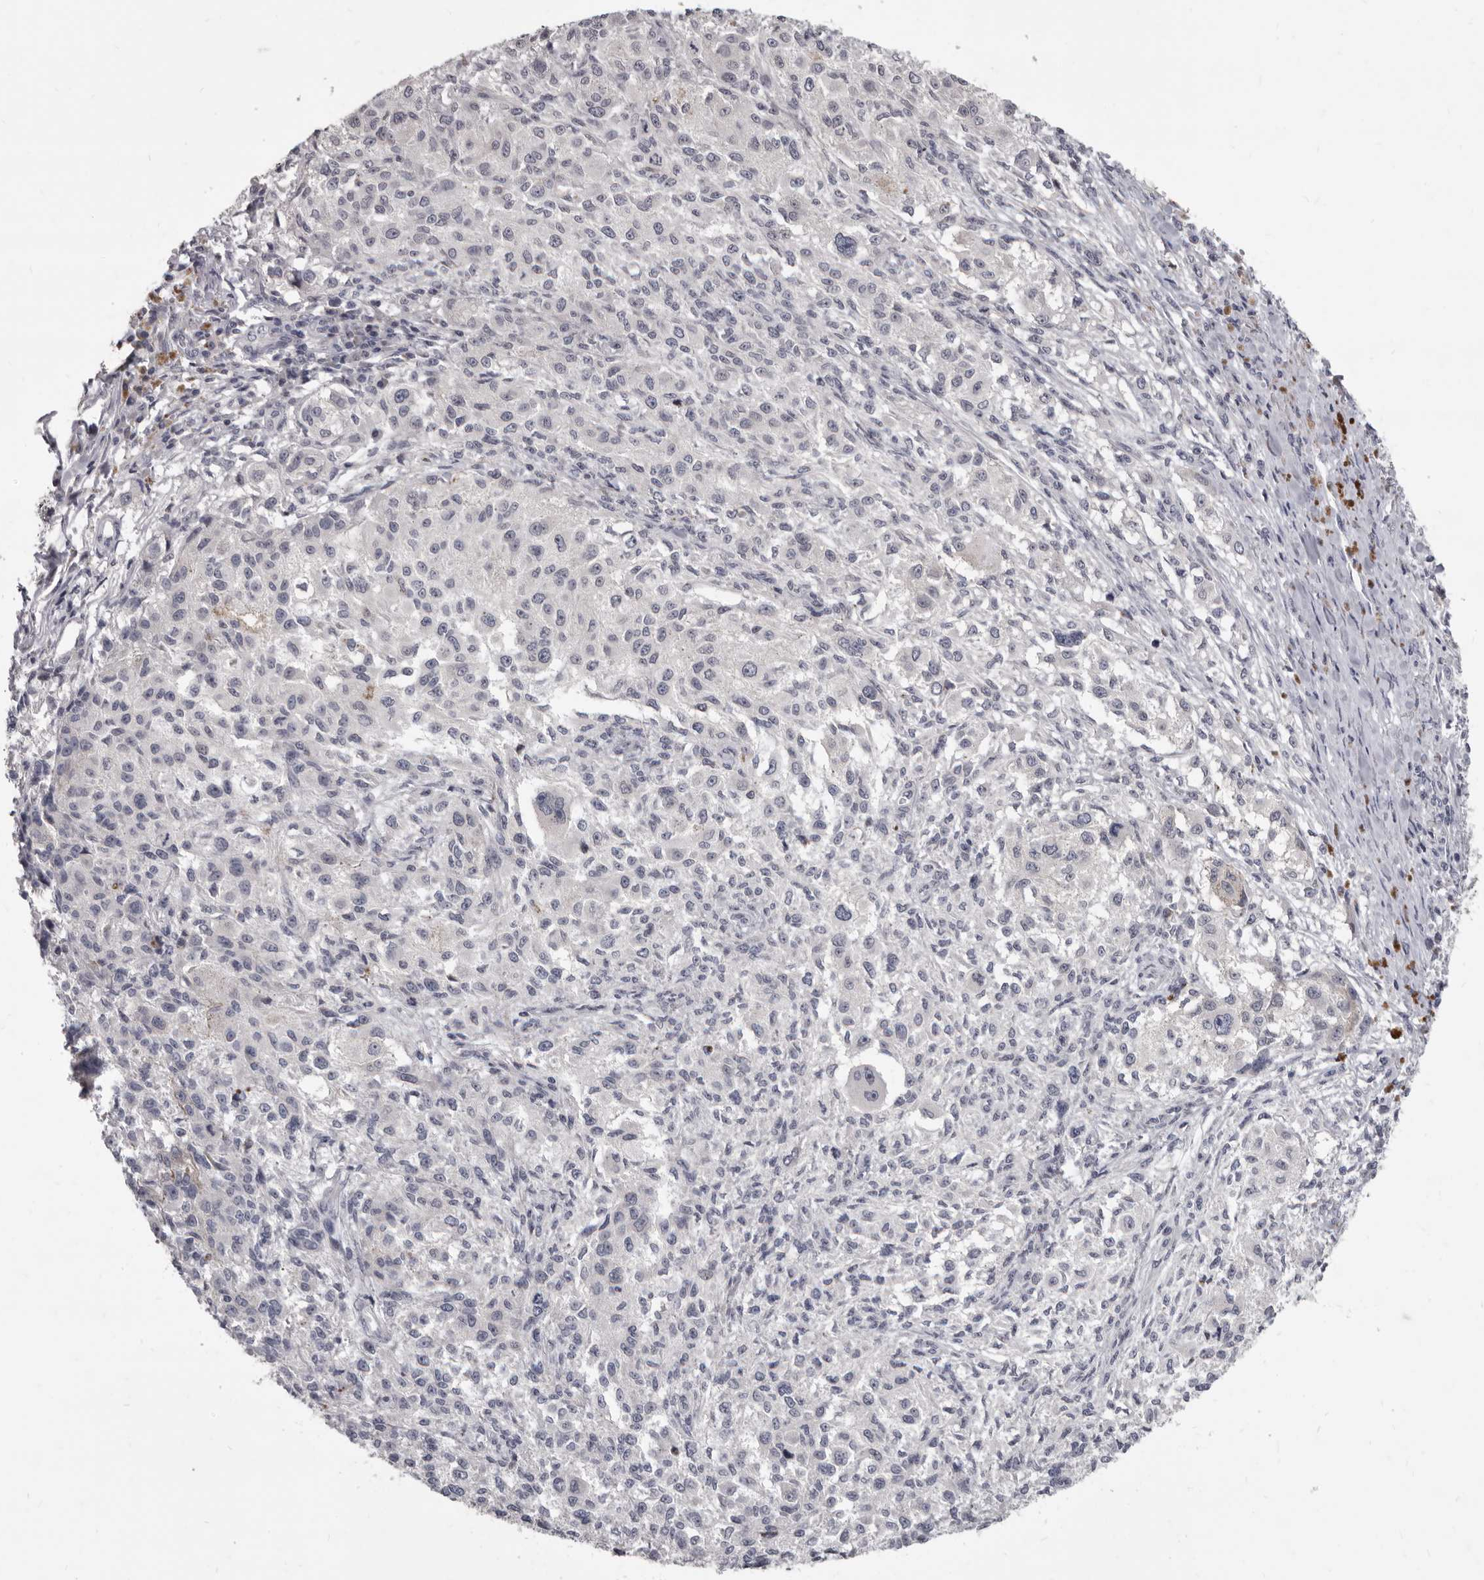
{"staining": {"intensity": "negative", "quantity": "none", "location": "none"}, "tissue": "melanoma", "cell_type": "Tumor cells", "image_type": "cancer", "snomed": [{"axis": "morphology", "description": "Necrosis, NOS"}, {"axis": "morphology", "description": "Malignant melanoma, NOS"}, {"axis": "topography", "description": "Skin"}], "caption": "DAB (3,3'-diaminobenzidine) immunohistochemical staining of malignant melanoma shows no significant staining in tumor cells.", "gene": "SULT1E1", "patient": {"sex": "female", "age": 87}}